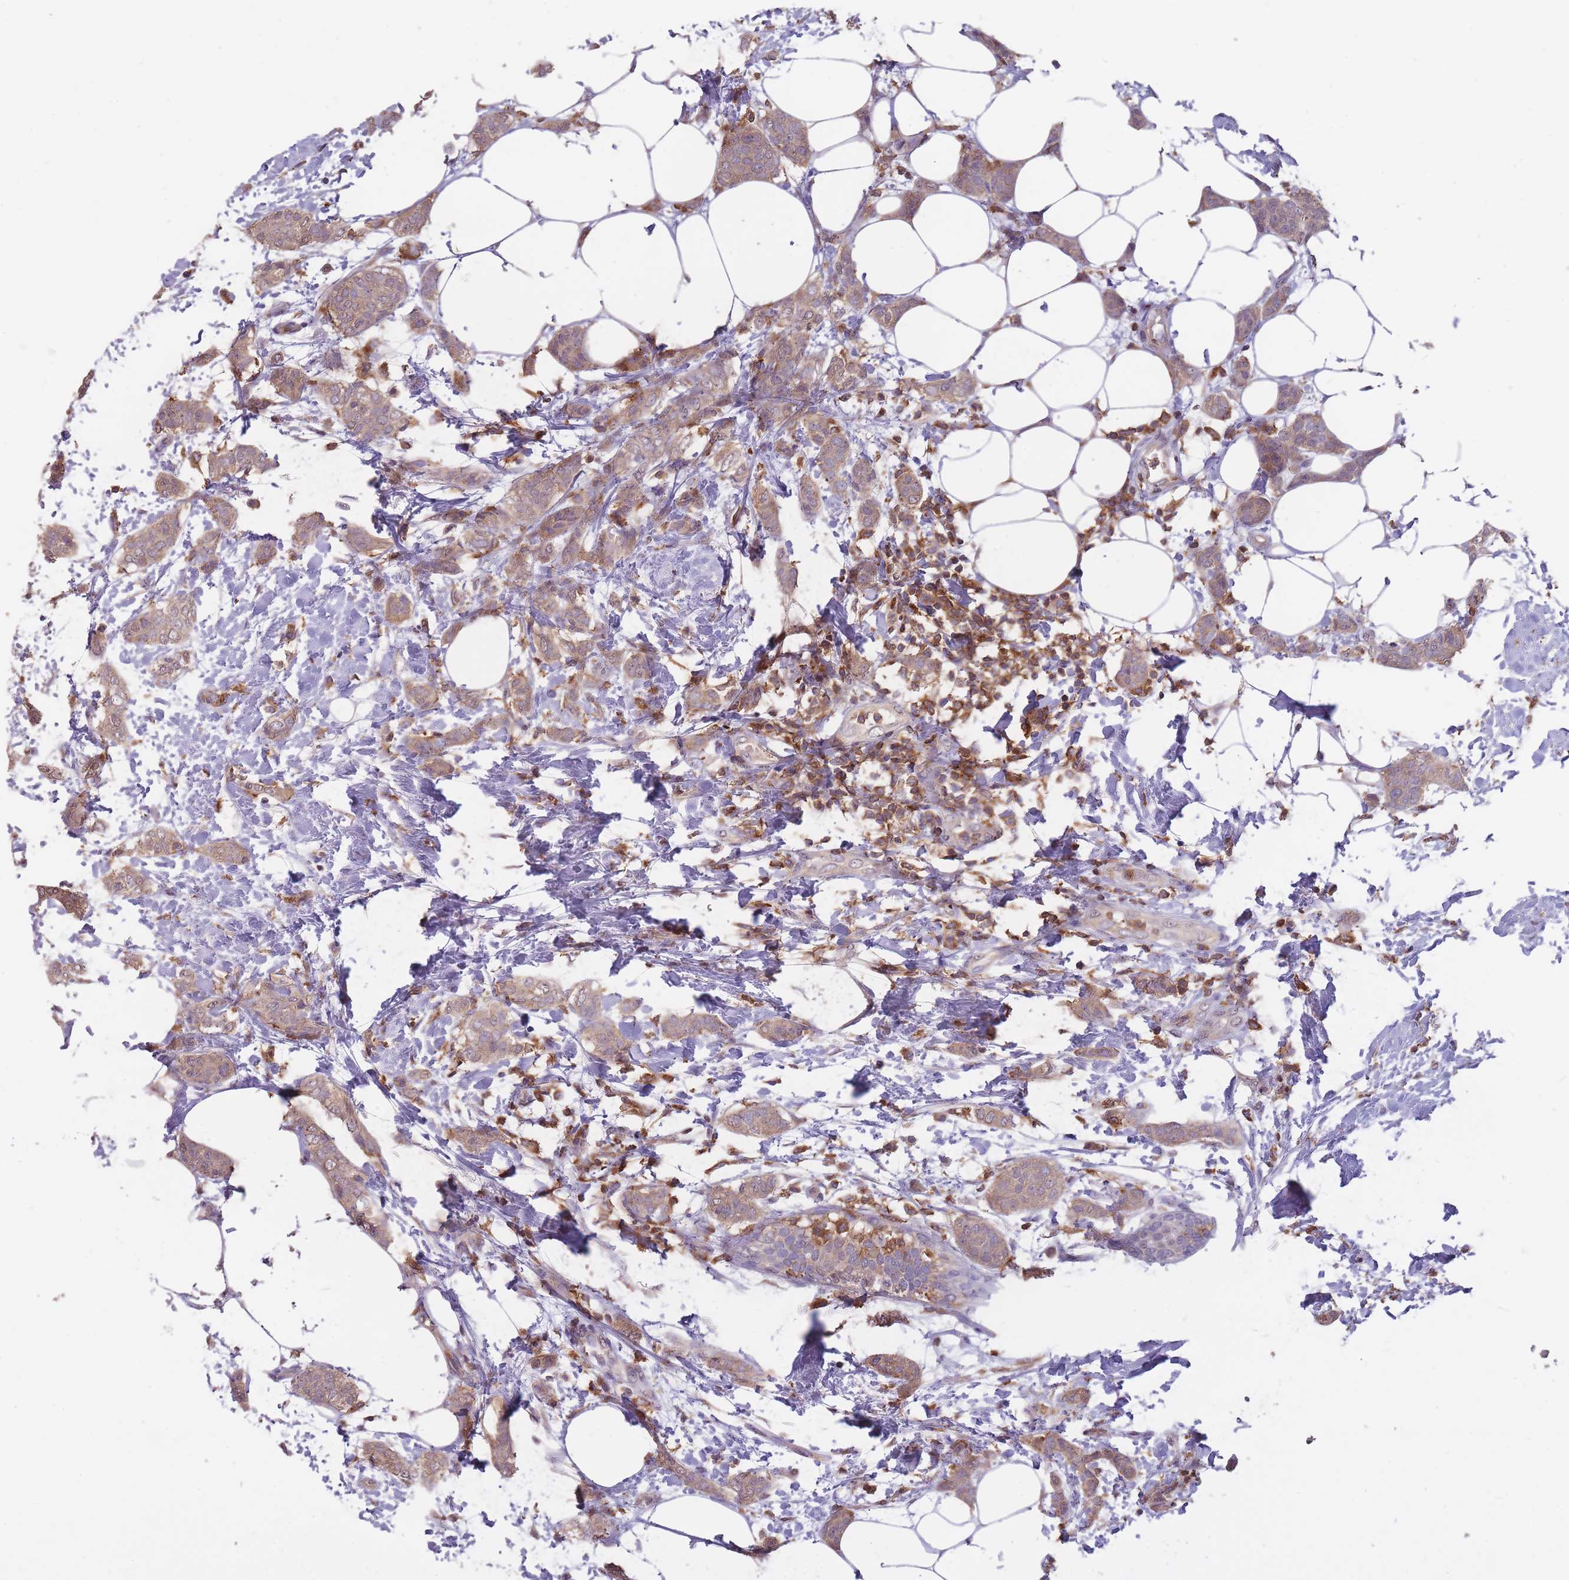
{"staining": {"intensity": "weak", "quantity": ">75%", "location": "cytoplasmic/membranous"}, "tissue": "breast cancer", "cell_type": "Tumor cells", "image_type": "cancer", "snomed": [{"axis": "morphology", "description": "Duct carcinoma"}, {"axis": "topography", "description": "Breast"}], "caption": "About >75% of tumor cells in human breast cancer (invasive ductal carcinoma) reveal weak cytoplasmic/membranous protein expression as visualized by brown immunohistochemical staining.", "gene": "GMIP", "patient": {"sex": "female", "age": 72}}